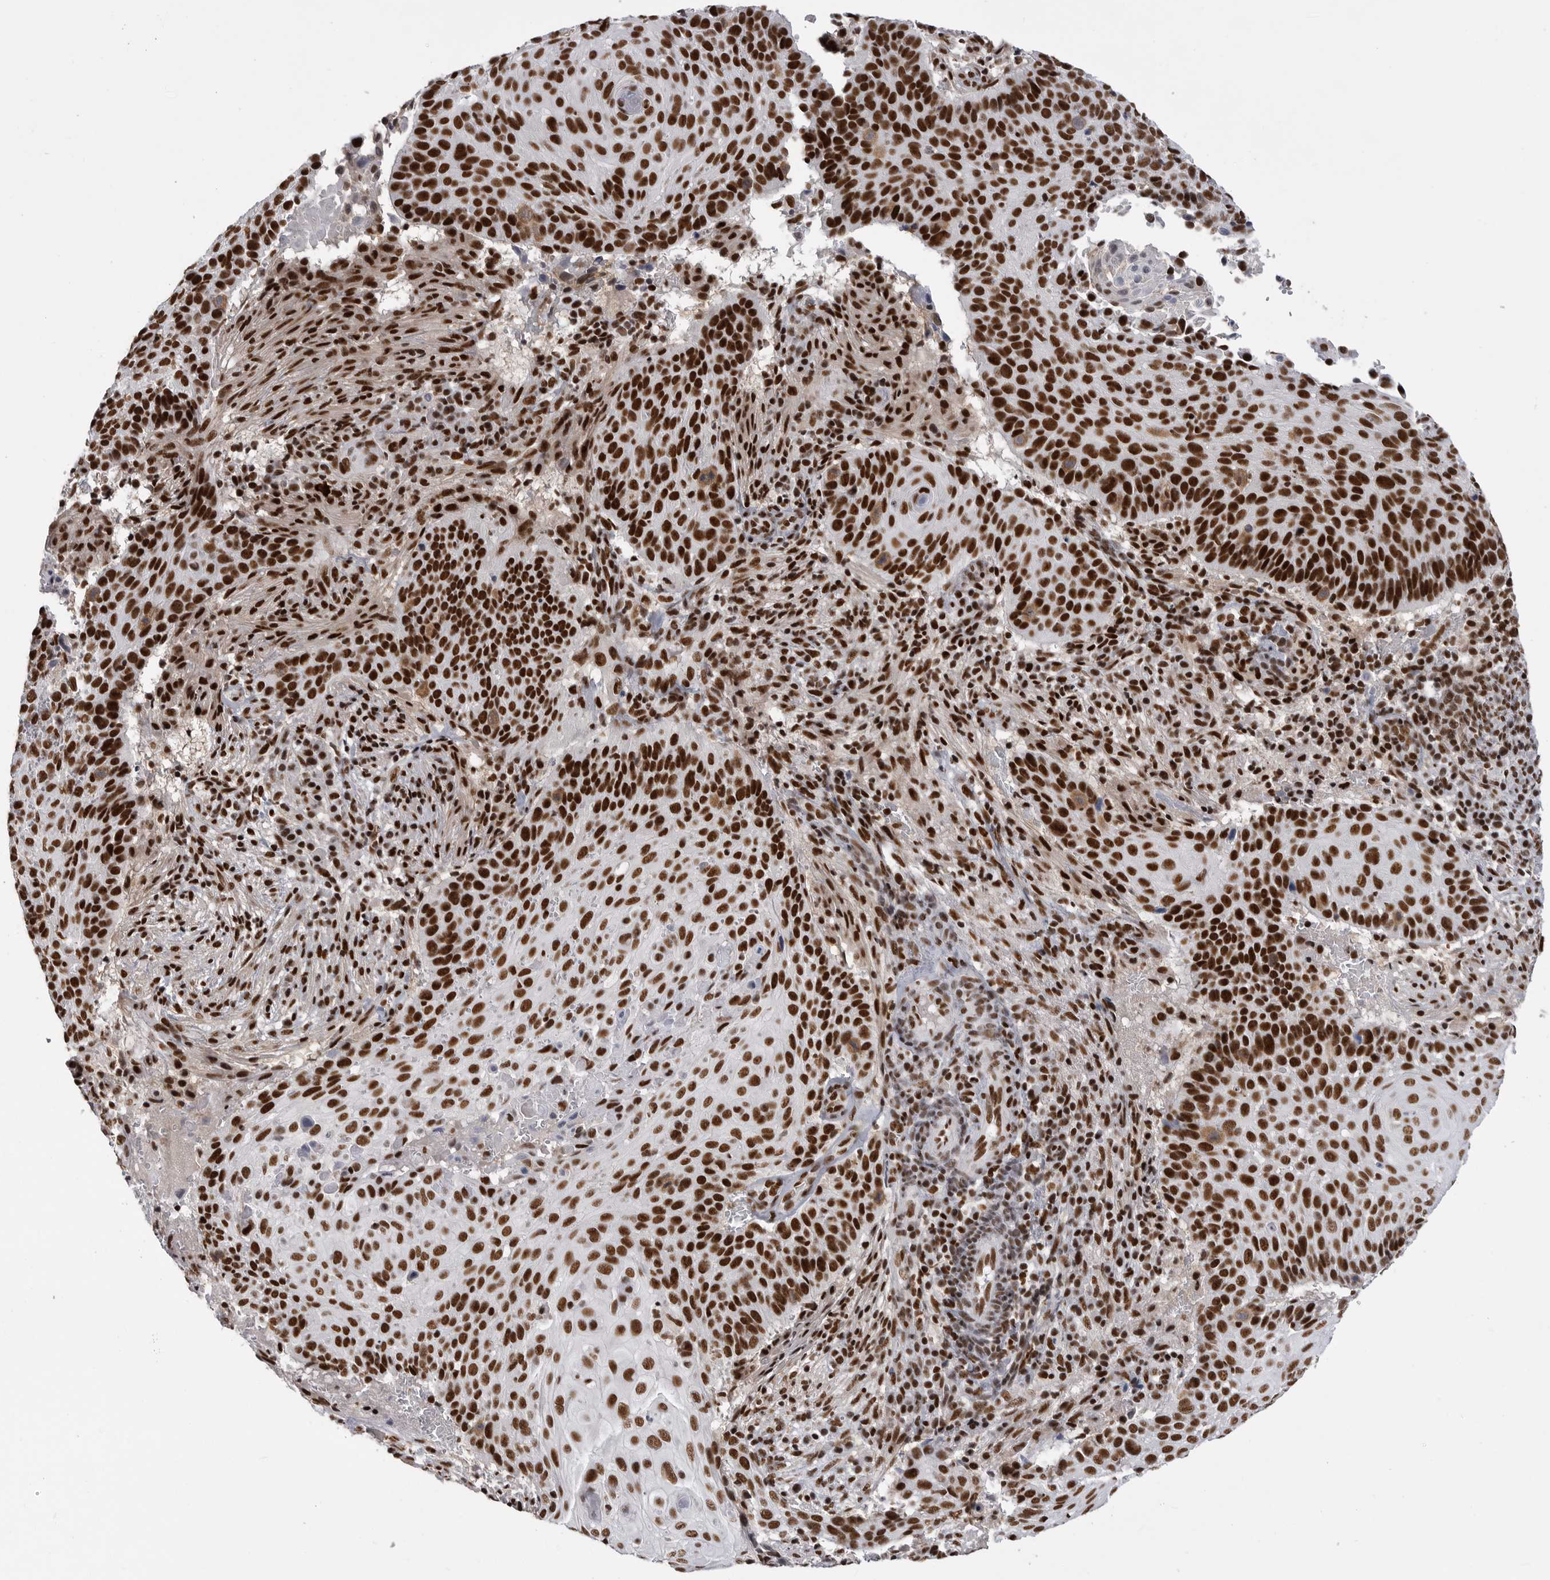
{"staining": {"intensity": "strong", "quantity": ">75%", "location": "nuclear"}, "tissue": "cervical cancer", "cell_type": "Tumor cells", "image_type": "cancer", "snomed": [{"axis": "morphology", "description": "Squamous cell carcinoma, NOS"}, {"axis": "topography", "description": "Cervix"}], "caption": "Protein staining of squamous cell carcinoma (cervical) tissue demonstrates strong nuclear expression in about >75% of tumor cells.", "gene": "PPP1R8", "patient": {"sex": "female", "age": 74}}